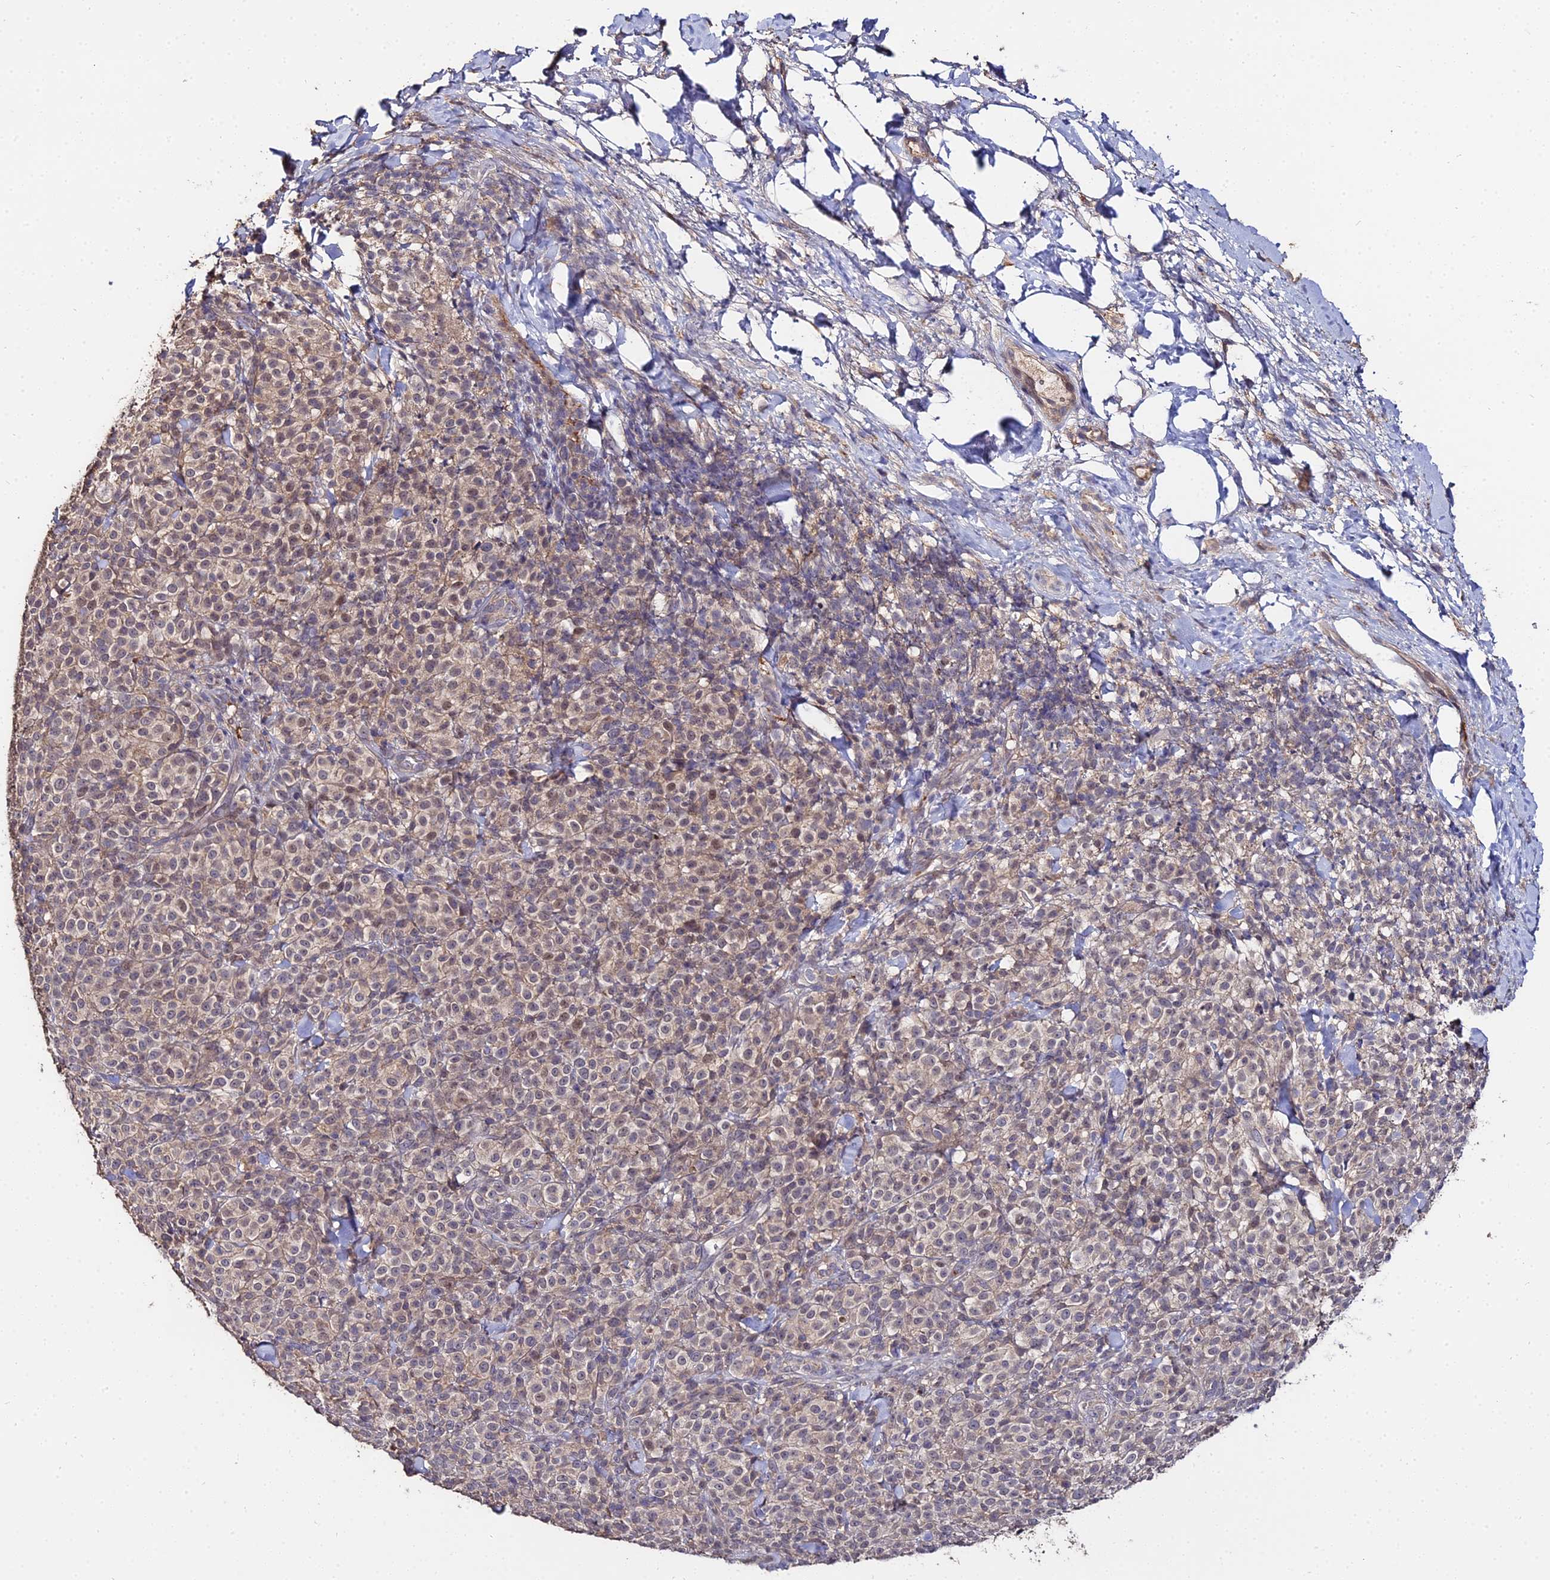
{"staining": {"intensity": "weak", "quantity": ">75%", "location": "cytoplasmic/membranous,nuclear"}, "tissue": "melanoma", "cell_type": "Tumor cells", "image_type": "cancer", "snomed": [{"axis": "morphology", "description": "Normal tissue, NOS"}, {"axis": "morphology", "description": "Malignant melanoma, NOS"}, {"axis": "topography", "description": "Skin"}], "caption": "Immunohistochemistry of human malignant melanoma shows low levels of weak cytoplasmic/membranous and nuclear staining in about >75% of tumor cells.", "gene": "LSM5", "patient": {"sex": "female", "age": 34}}